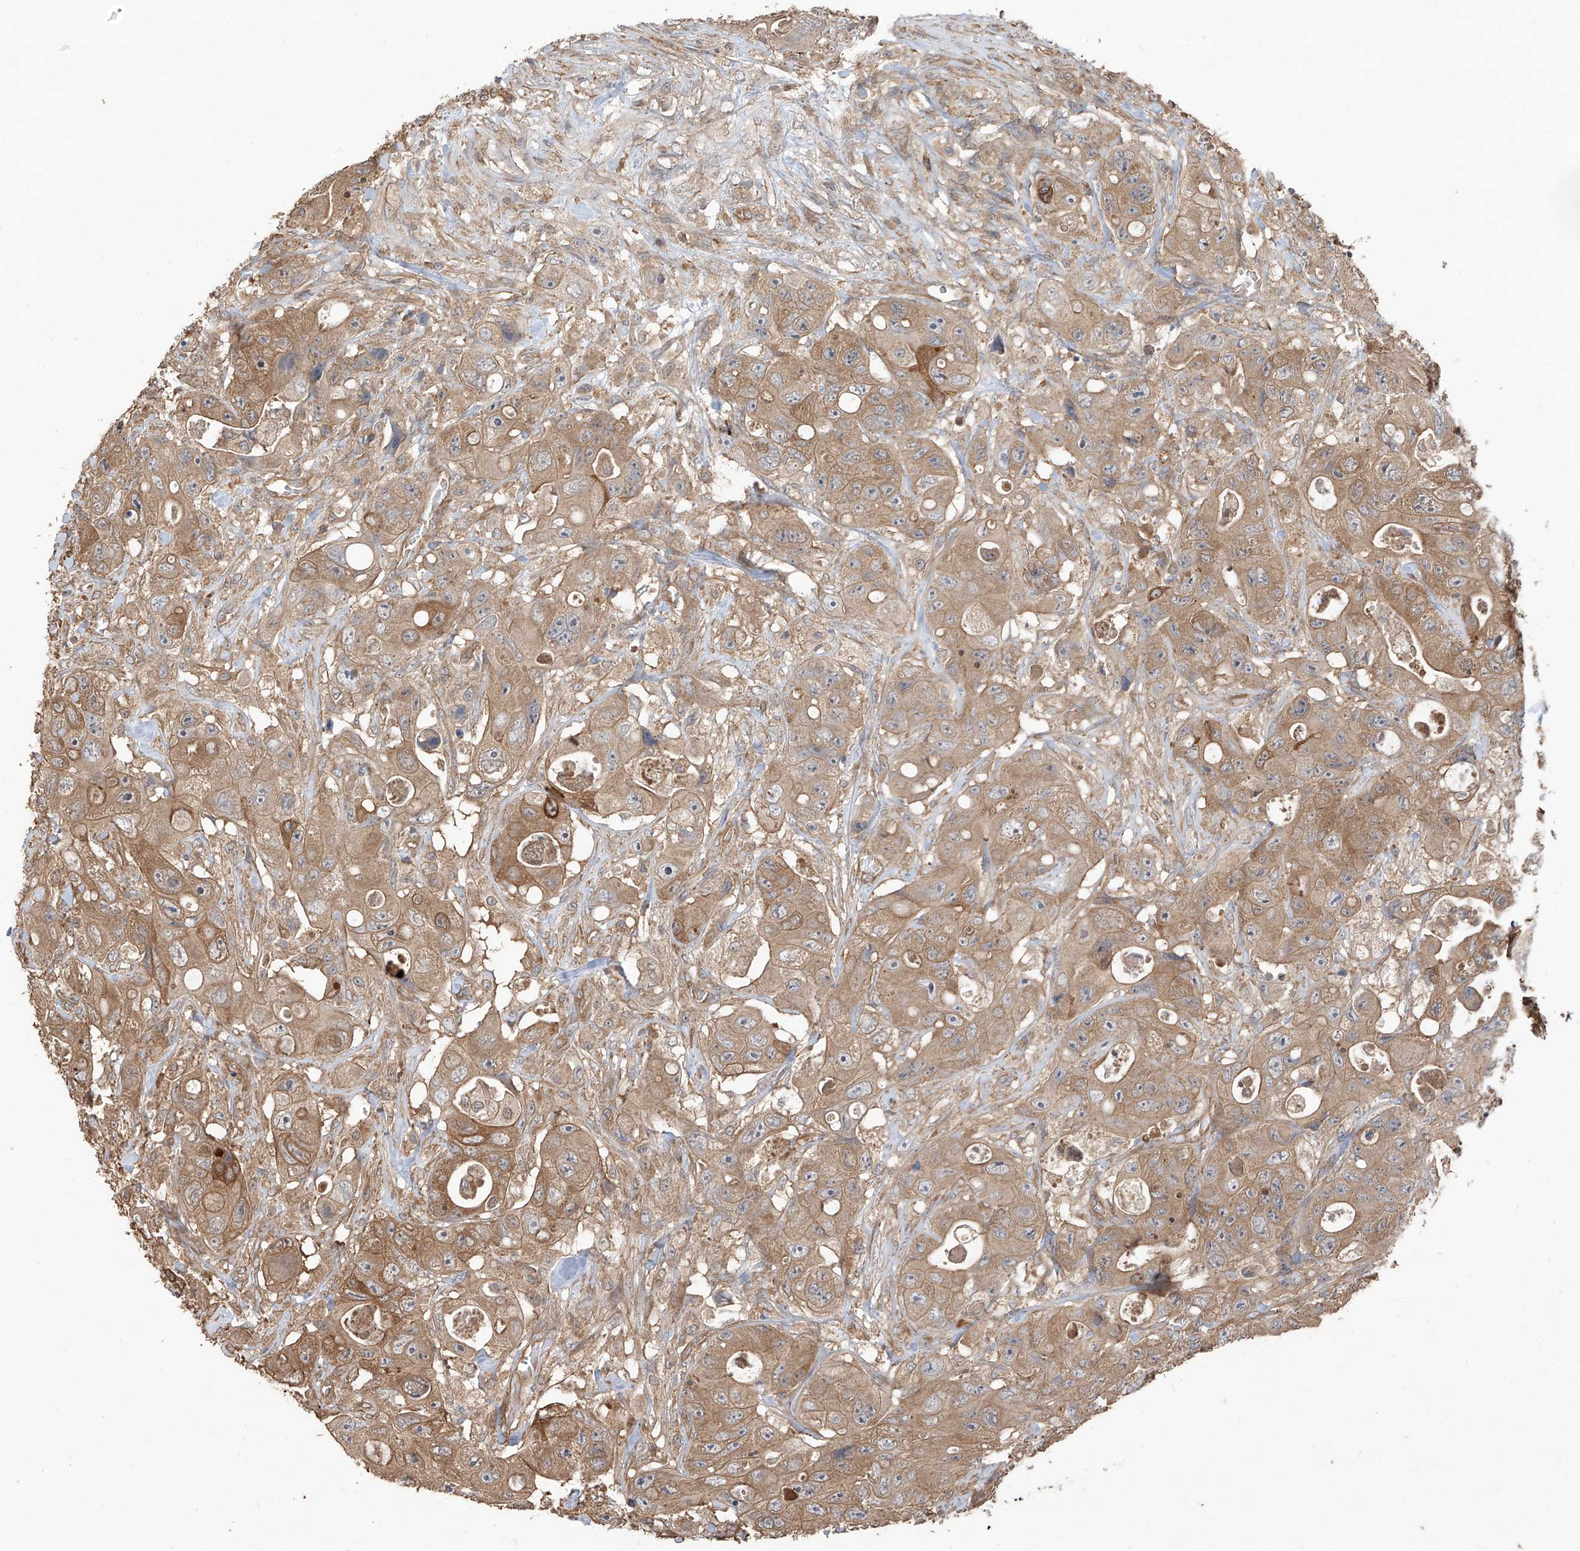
{"staining": {"intensity": "moderate", "quantity": ">75%", "location": "cytoplasmic/membranous"}, "tissue": "colorectal cancer", "cell_type": "Tumor cells", "image_type": "cancer", "snomed": [{"axis": "morphology", "description": "Adenocarcinoma, NOS"}, {"axis": "topography", "description": "Colon"}], "caption": "Immunohistochemical staining of colorectal adenocarcinoma shows moderate cytoplasmic/membranous protein positivity in approximately >75% of tumor cells.", "gene": "AGBL5", "patient": {"sex": "female", "age": 46}}